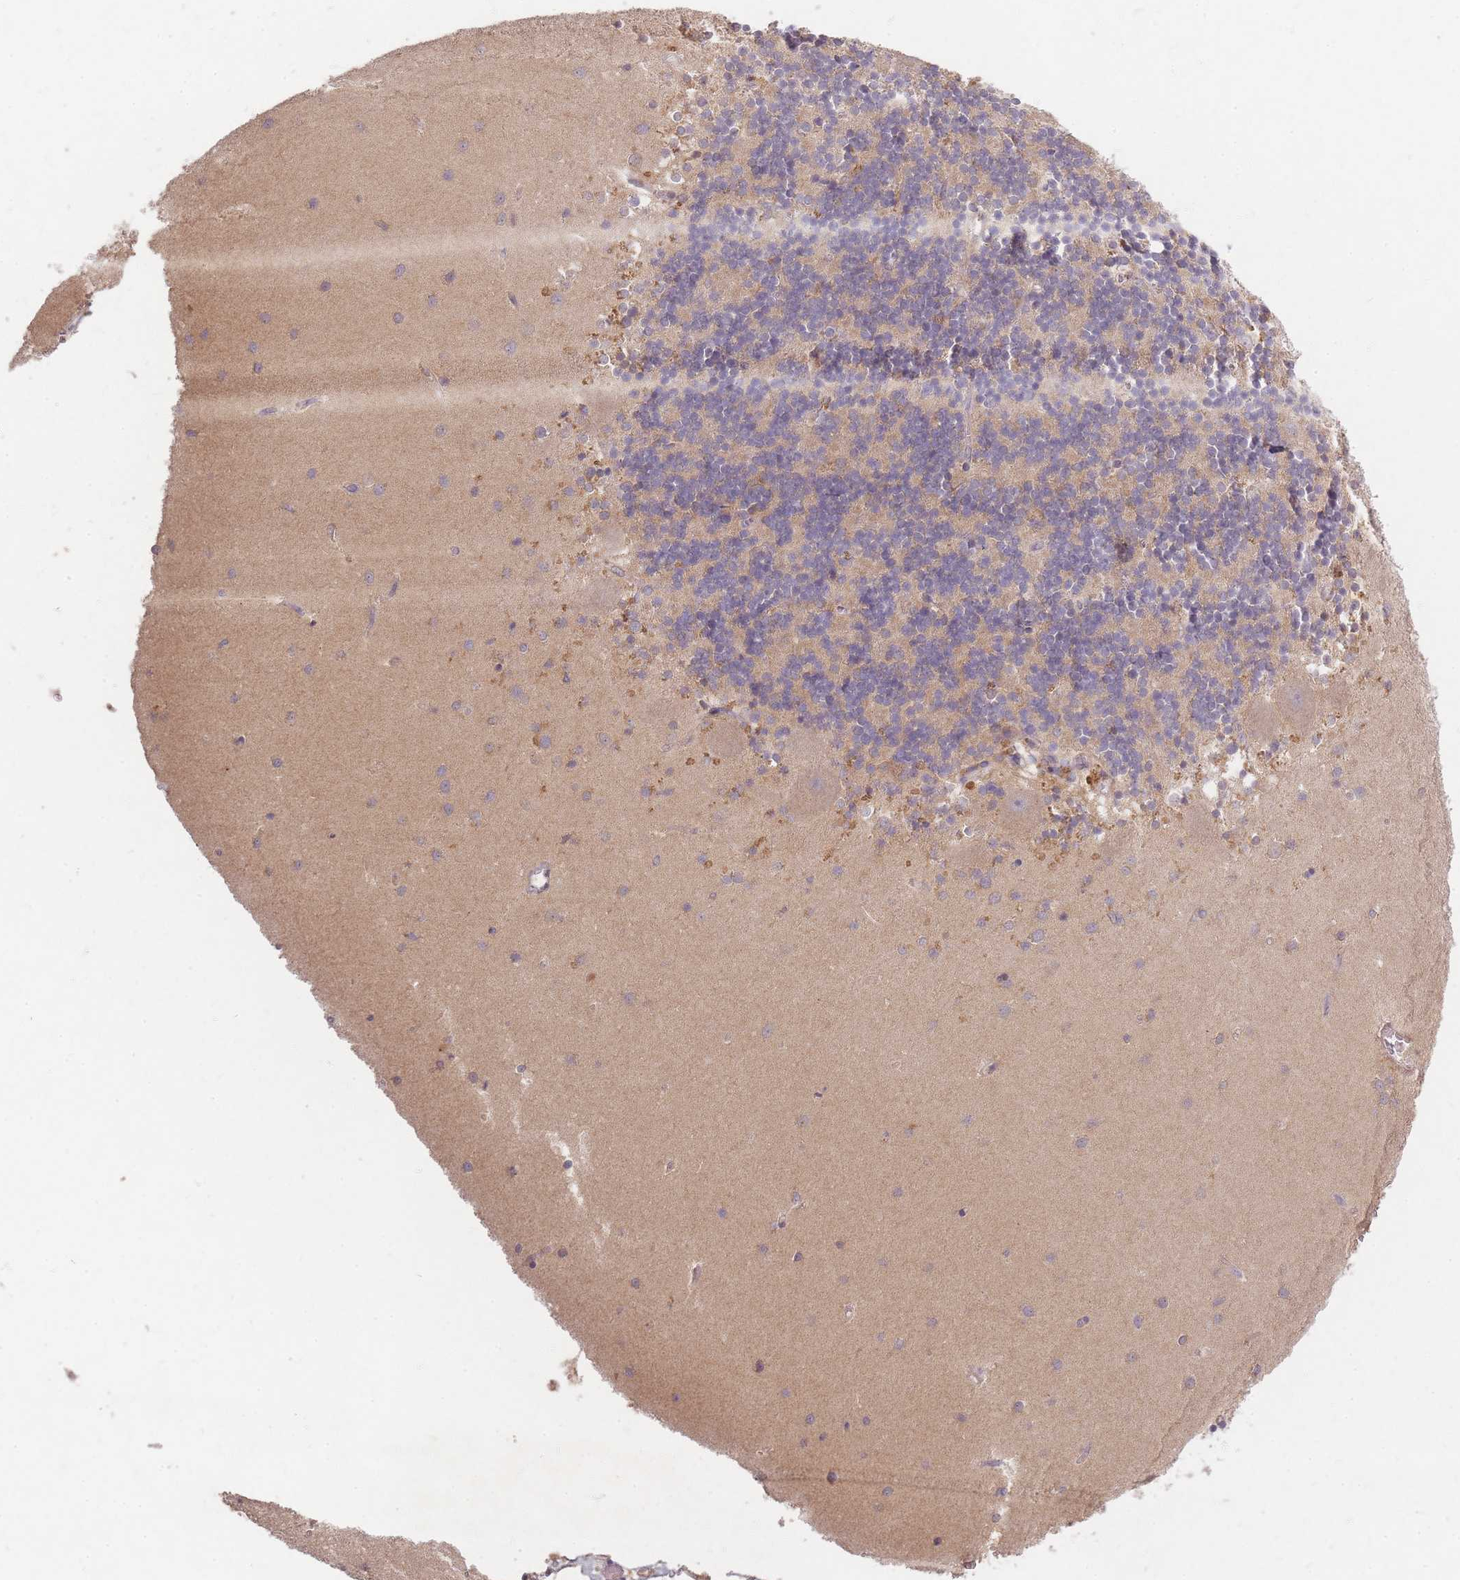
{"staining": {"intensity": "negative", "quantity": "none", "location": "none"}, "tissue": "cerebellum", "cell_type": "Cells in granular layer", "image_type": "normal", "snomed": [{"axis": "morphology", "description": "Normal tissue, NOS"}, {"axis": "topography", "description": "Cerebellum"}], "caption": "This is a image of immunohistochemistry staining of normal cerebellum, which shows no positivity in cells in granular layer. (DAB immunohistochemistry (IHC), high magnification).", "gene": "SMIM14", "patient": {"sex": "male", "age": 54}}